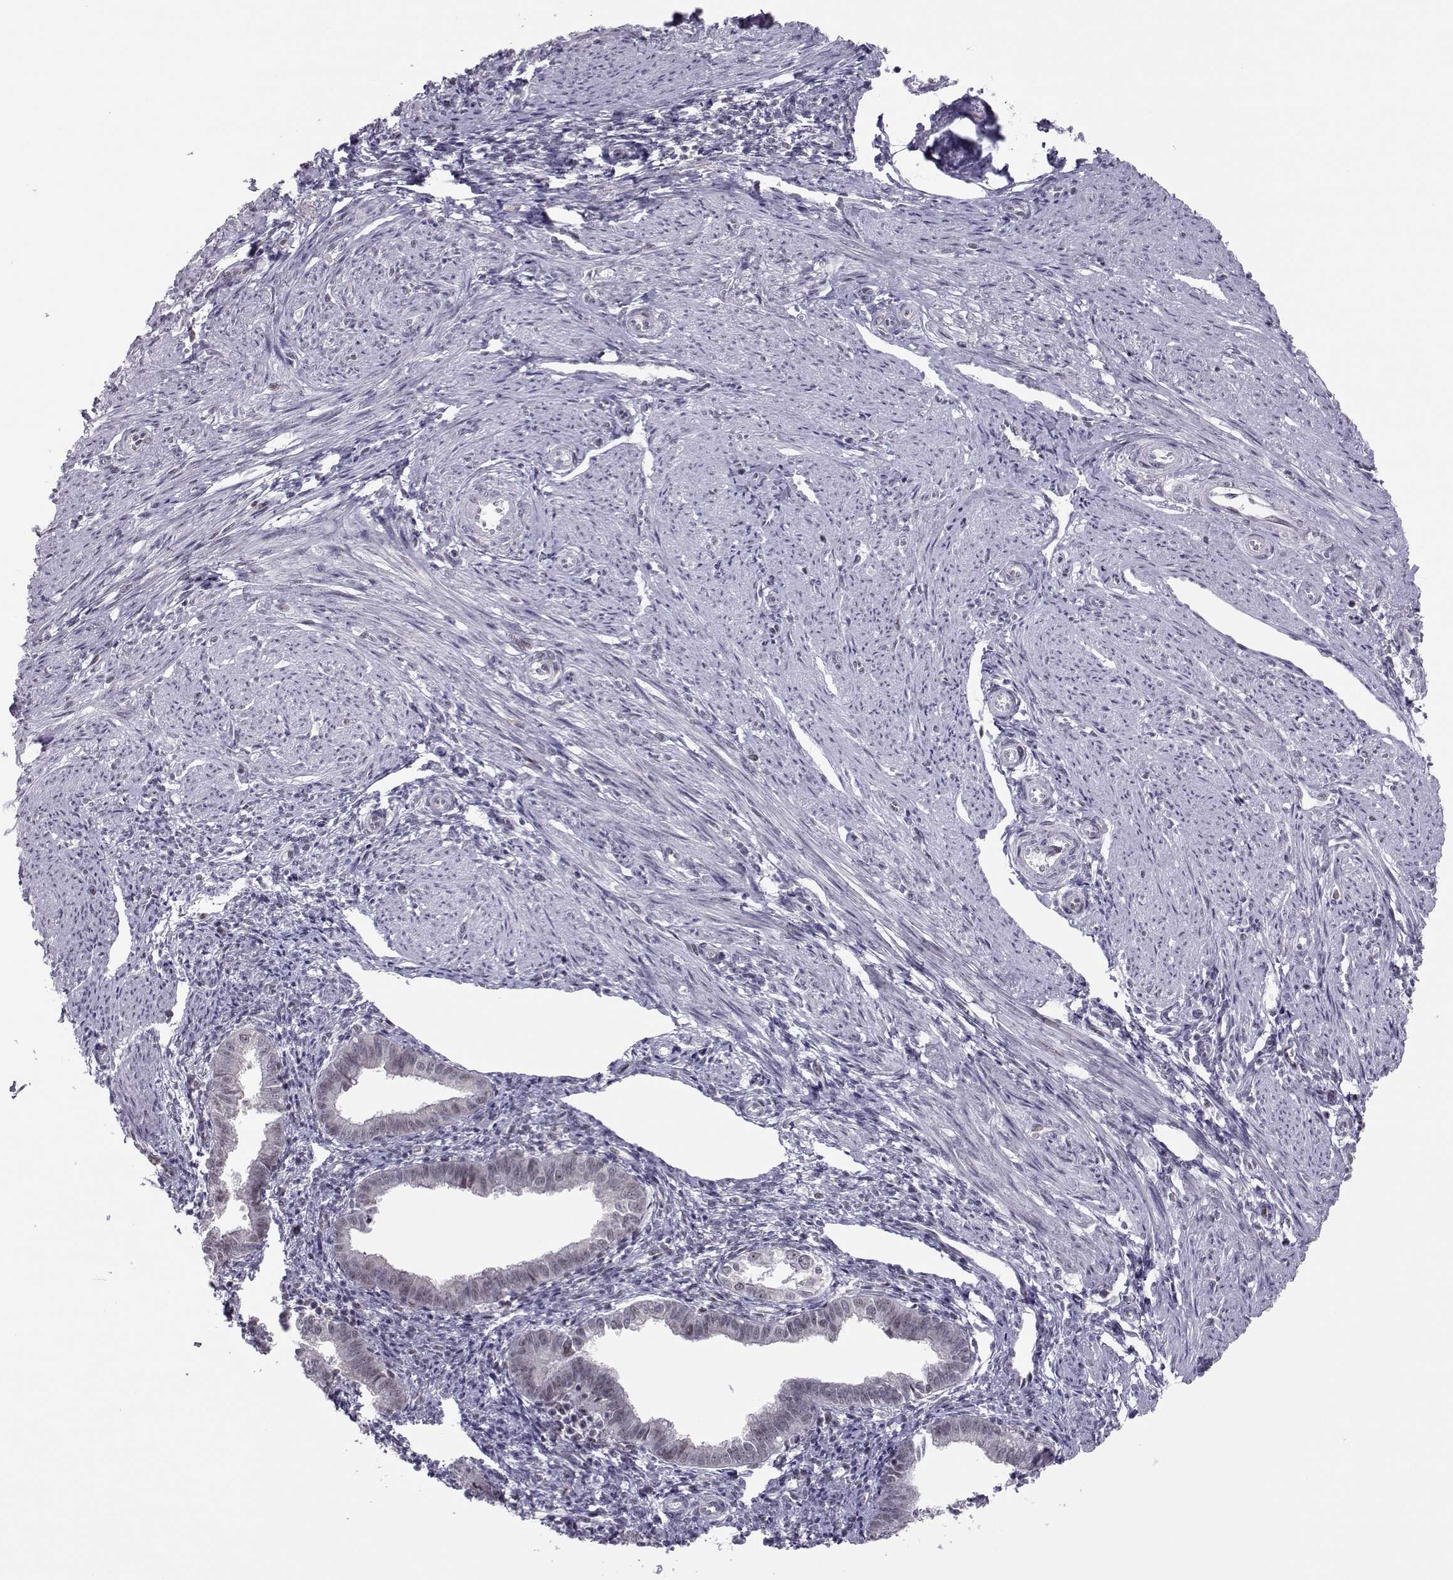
{"staining": {"intensity": "weak", "quantity": "<25%", "location": "nuclear"}, "tissue": "endometrium", "cell_type": "Cells in endometrial stroma", "image_type": "normal", "snomed": [{"axis": "morphology", "description": "Normal tissue, NOS"}, {"axis": "topography", "description": "Endometrium"}], "caption": "Immunohistochemistry photomicrograph of normal endometrium: endometrium stained with DAB exhibits no significant protein staining in cells in endometrial stroma. Nuclei are stained in blue.", "gene": "SIX6", "patient": {"sex": "female", "age": 37}}